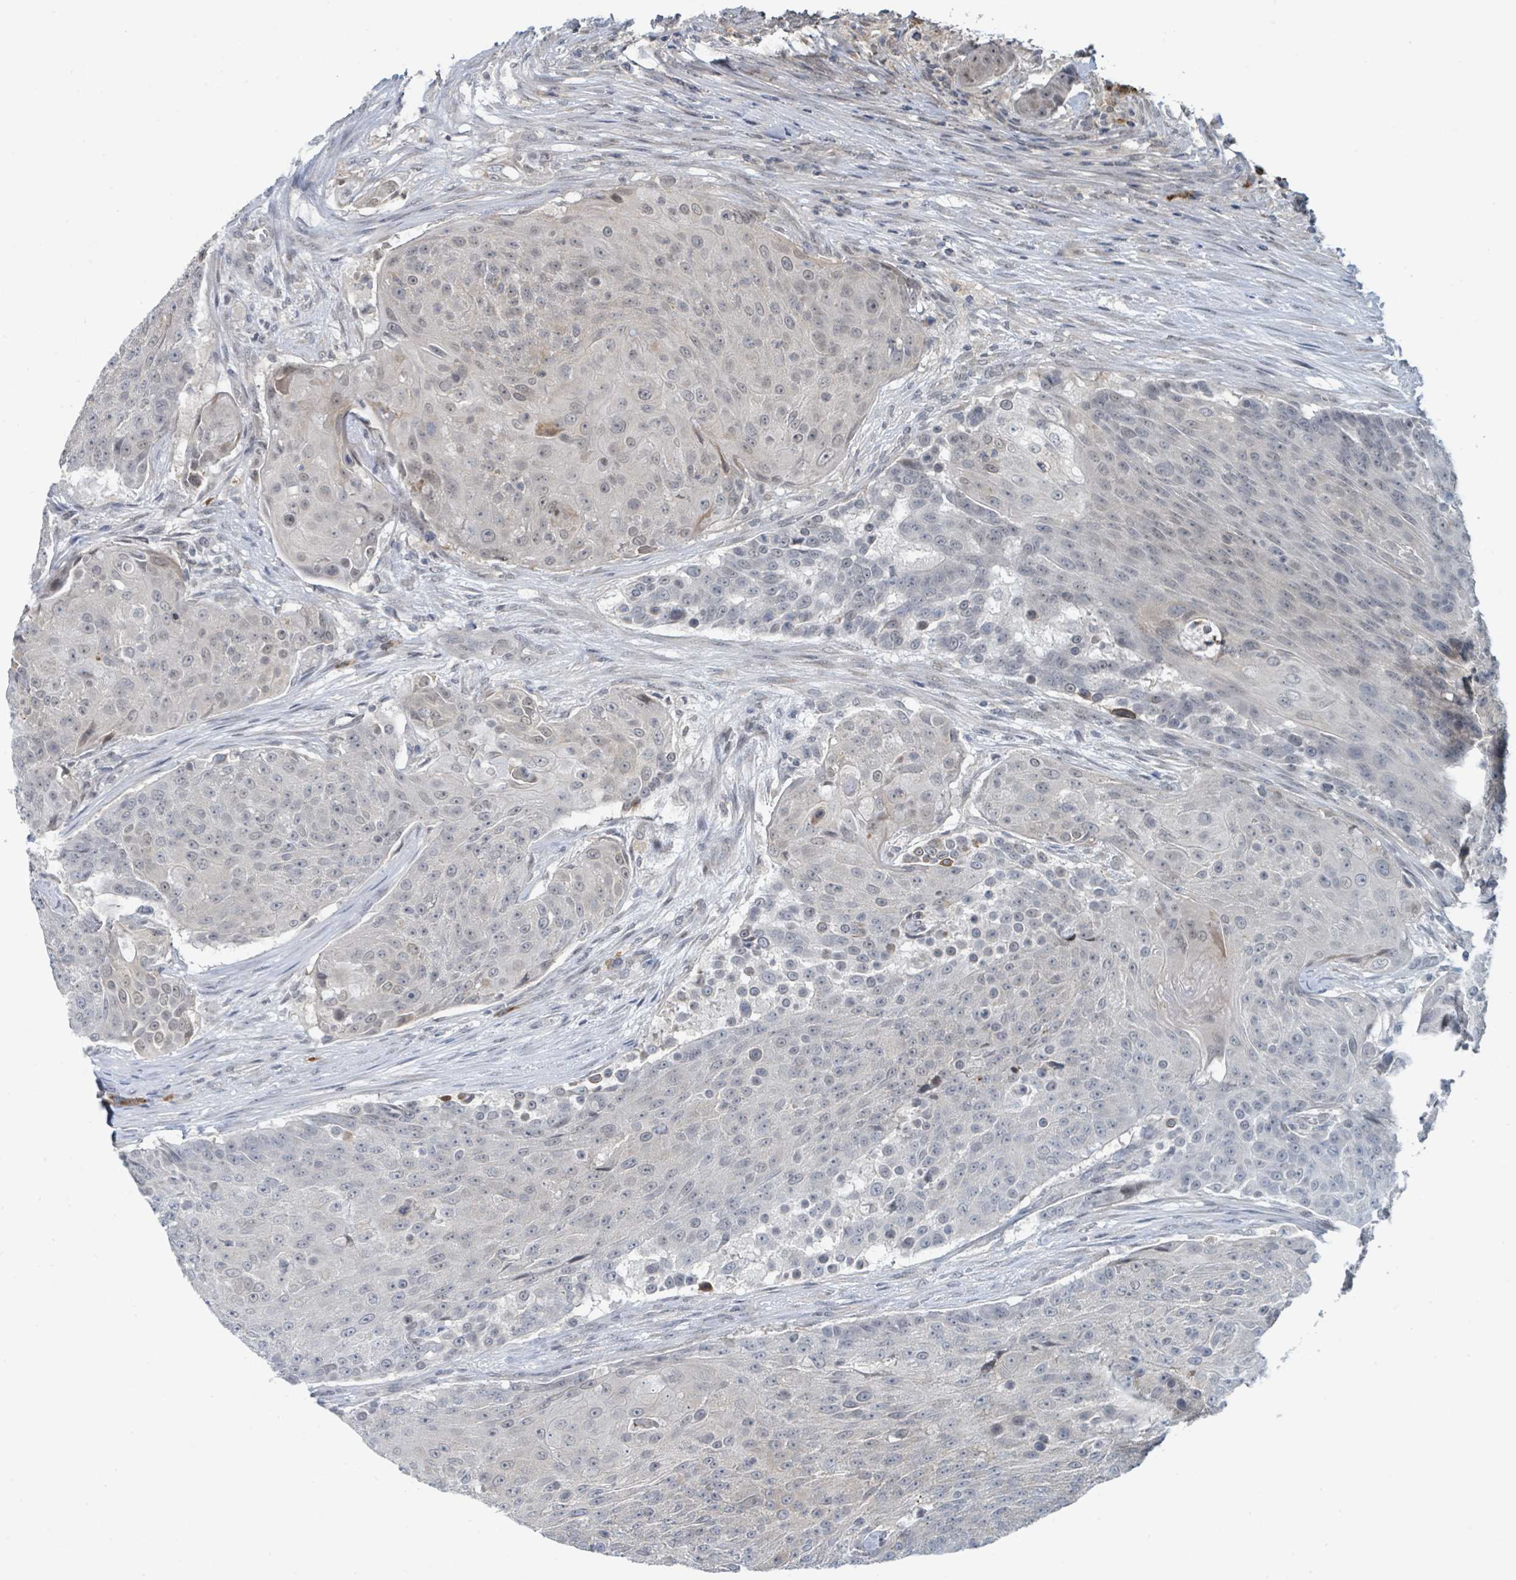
{"staining": {"intensity": "weak", "quantity": "<25%", "location": "nuclear"}, "tissue": "urothelial cancer", "cell_type": "Tumor cells", "image_type": "cancer", "snomed": [{"axis": "morphology", "description": "Urothelial carcinoma, High grade"}, {"axis": "topography", "description": "Urinary bladder"}], "caption": "High power microscopy image of an IHC histopathology image of high-grade urothelial carcinoma, revealing no significant staining in tumor cells.", "gene": "ANKRD55", "patient": {"sex": "female", "age": 63}}